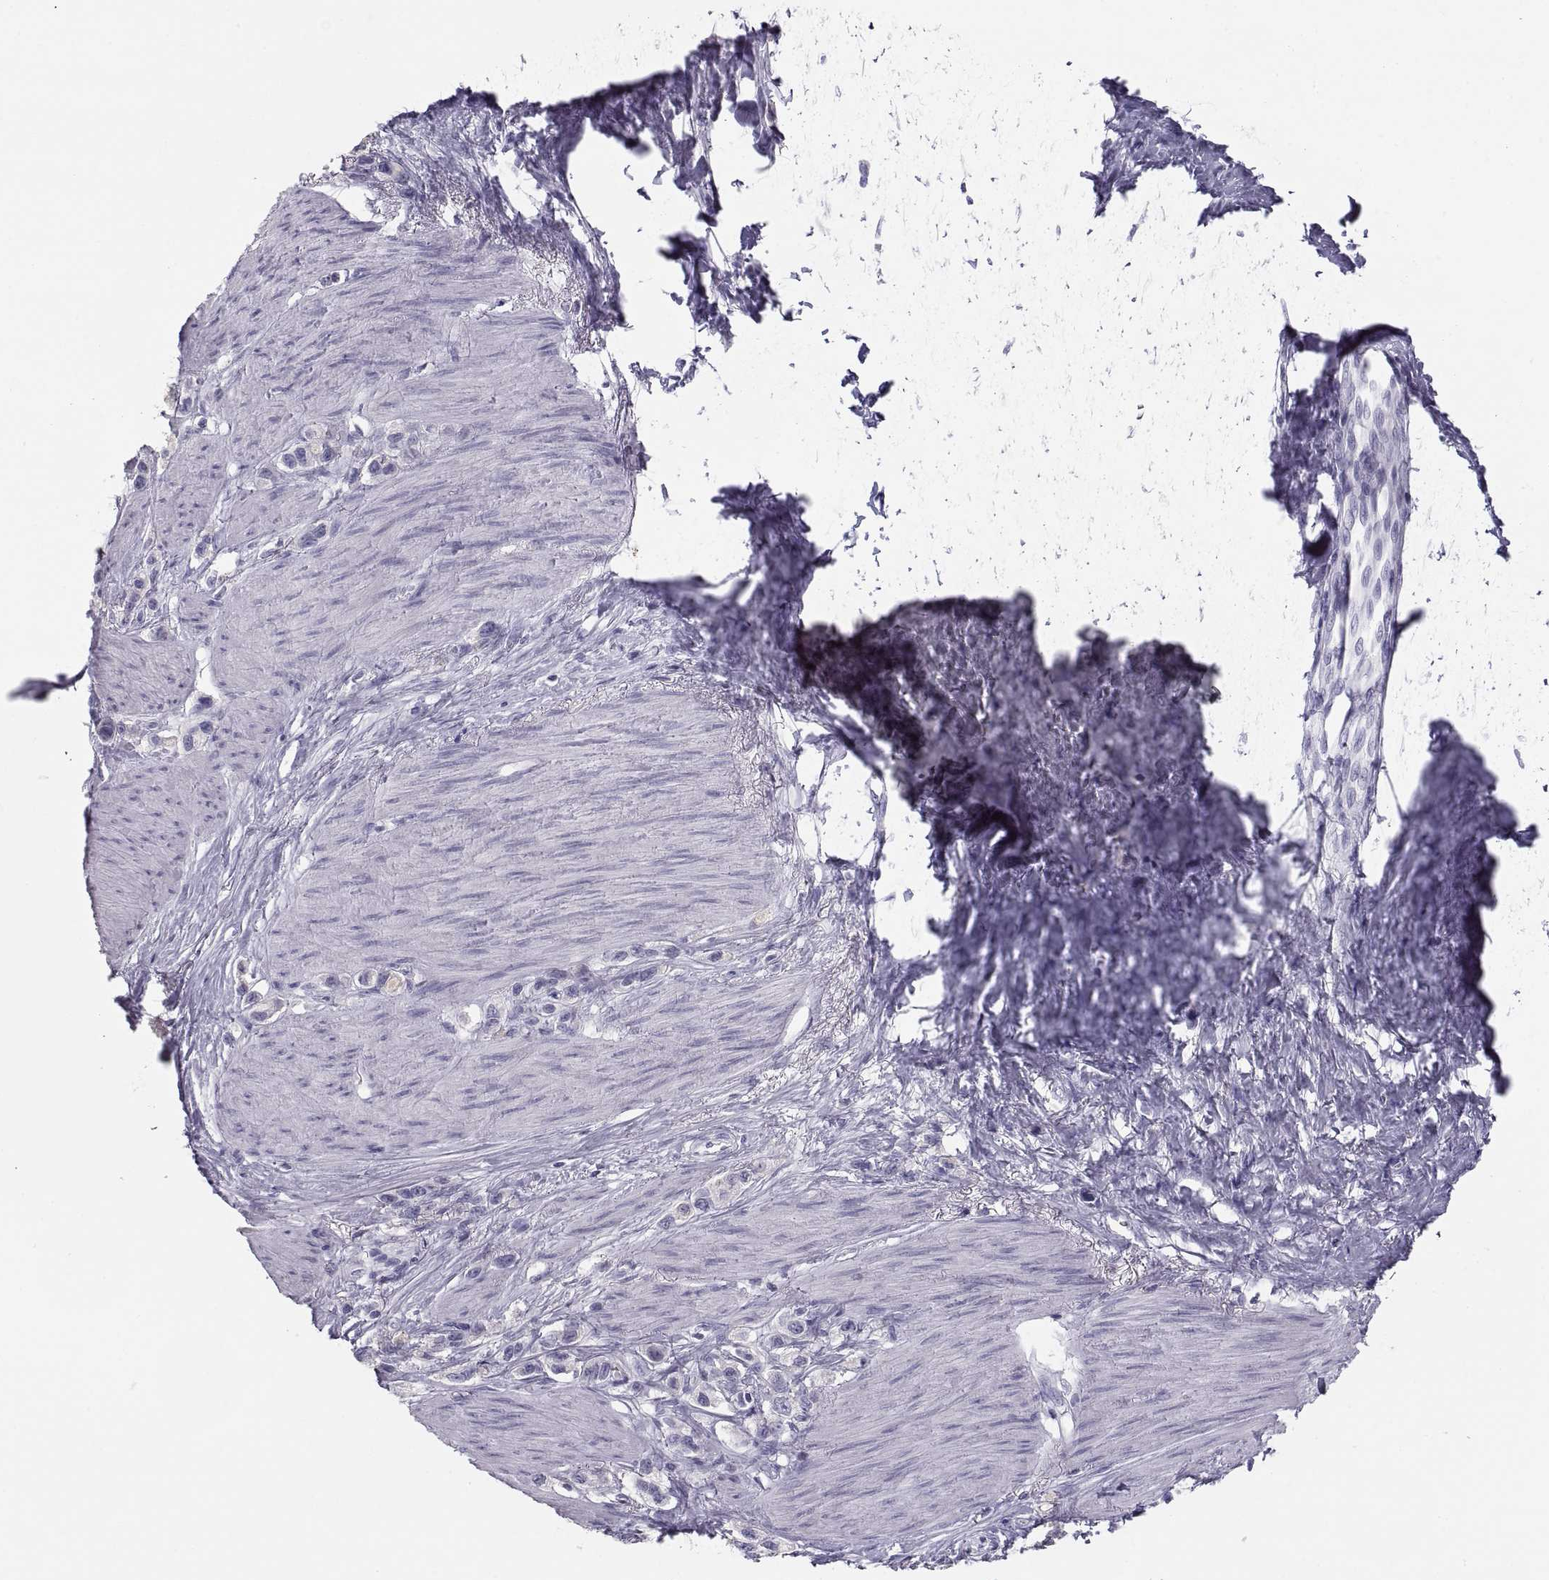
{"staining": {"intensity": "negative", "quantity": "none", "location": "none"}, "tissue": "stomach cancer", "cell_type": "Tumor cells", "image_type": "cancer", "snomed": [{"axis": "morphology", "description": "Normal tissue, NOS"}, {"axis": "morphology", "description": "Adenocarcinoma, NOS"}, {"axis": "morphology", "description": "Adenocarcinoma, High grade"}, {"axis": "topography", "description": "Stomach, upper"}, {"axis": "topography", "description": "Stomach"}], "caption": "A histopathology image of human stomach cancer (adenocarcinoma) is negative for staining in tumor cells. (Stains: DAB immunohistochemistry (IHC) with hematoxylin counter stain, Microscopy: brightfield microscopy at high magnification).", "gene": "MAGEB2", "patient": {"sex": "female", "age": 65}}